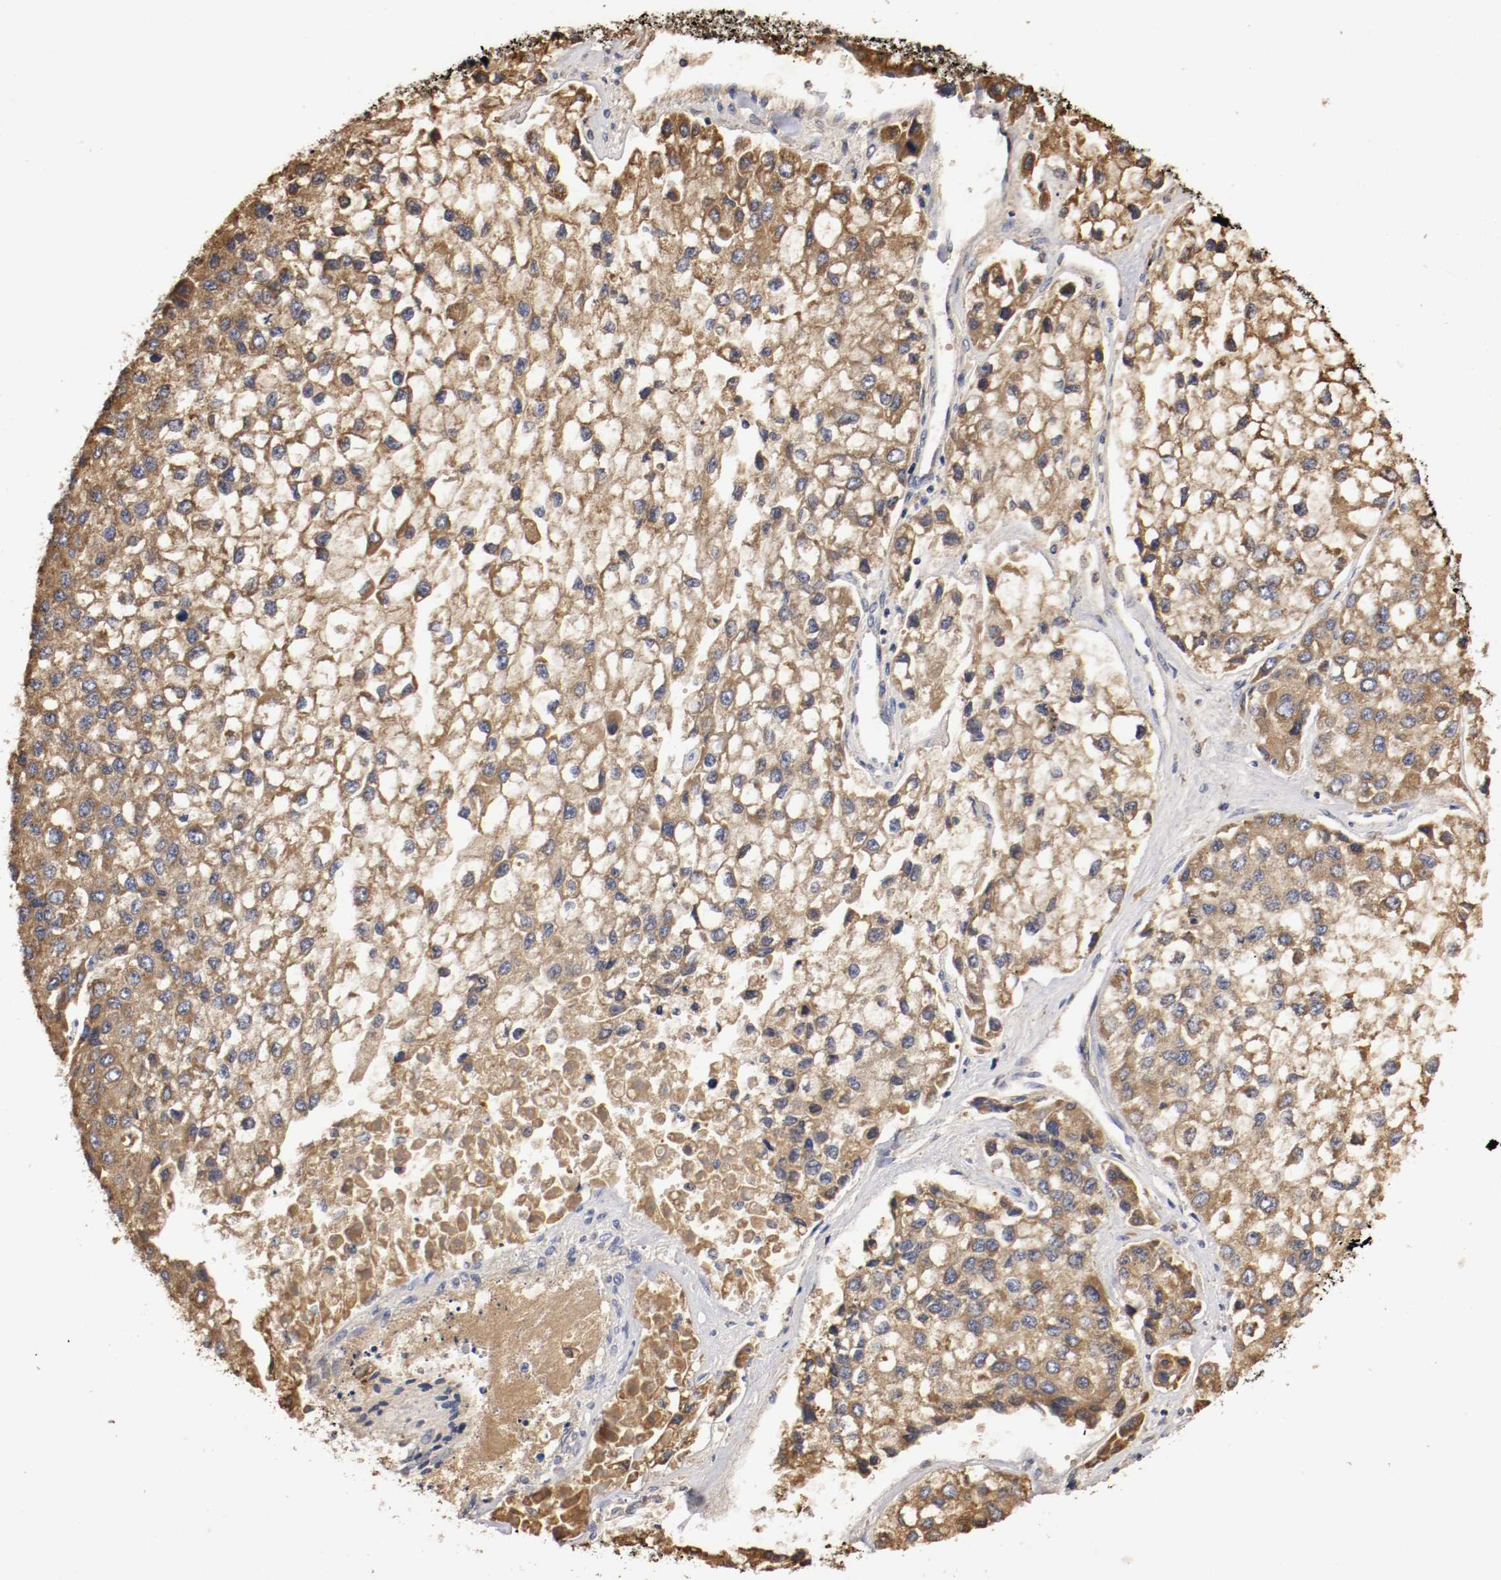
{"staining": {"intensity": "moderate", "quantity": ">75%", "location": "cytoplasmic/membranous"}, "tissue": "liver cancer", "cell_type": "Tumor cells", "image_type": "cancer", "snomed": [{"axis": "morphology", "description": "Carcinoma, Hepatocellular, NOS"}, {"axis": "topography", "description": "Liver"}], "caption": "Immunohistochemistry (IHC) of human hepatocellular carcinoma (liver) shows medium levels of moderate cytoplasmic/membranous expression in approximately >75% of tumor cells. (DAB (3,3'-diaminobenzidine) IHC with brightfield microscopy, high magnification).", "gene": "VEZT", "patient": {"sex": "female", "age": 66}}